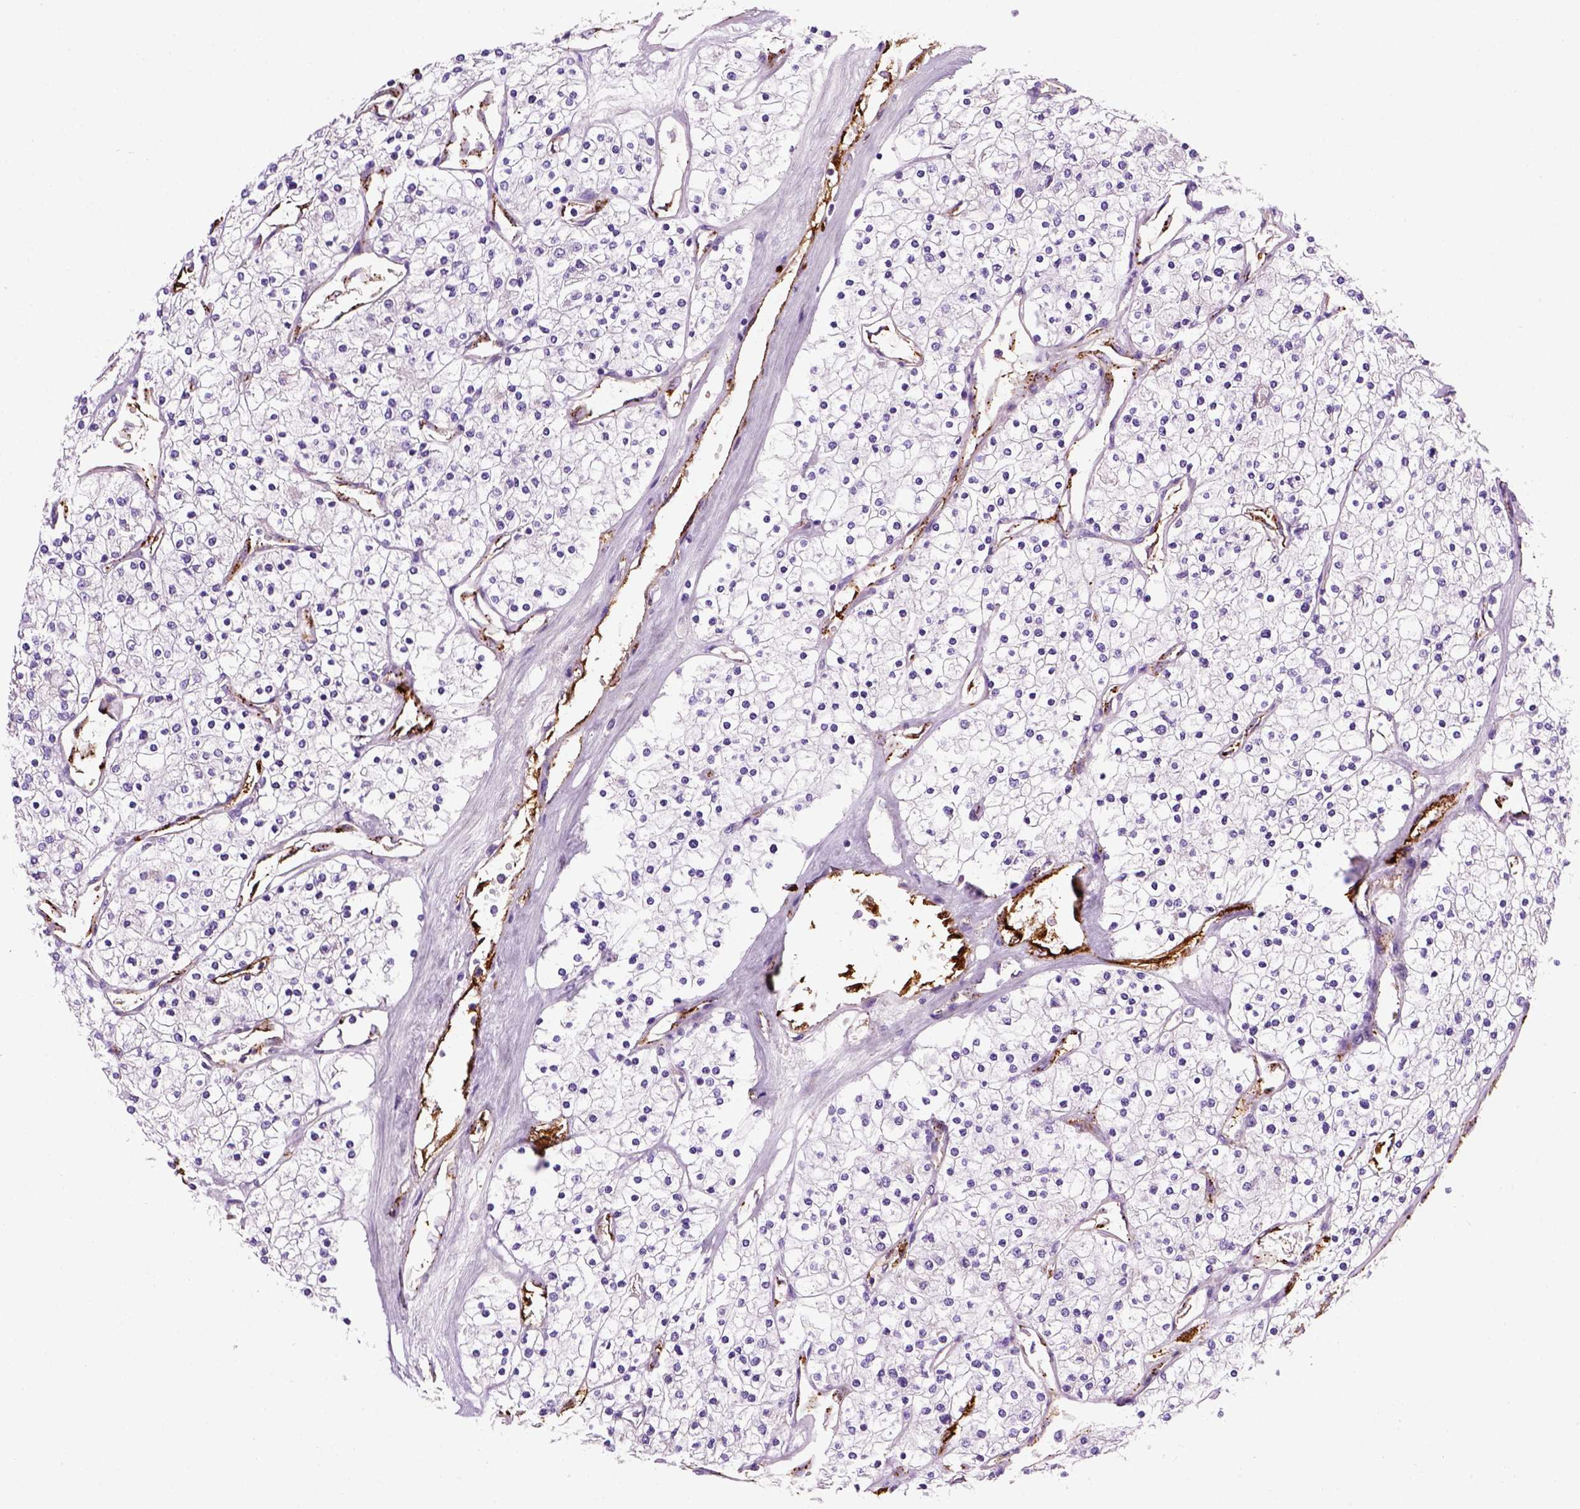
{"staining": {"intensity": "negative", "quantity": "none", "location": "none"}, "tissue": "renal cancer", "cell_type": "Tumor cells", "image_type": "cancer", "snomed": [{"axis": "morphology", "description": "Adenocarcinoma, NOS"}, {"axis": "topography", "description": "Kidney"}], "caption": "This is a photomicrograph of immunohistochemistry (IHC) staining of renal cancer, which shows no staining in tumor cells.", "gene": "VWF", "patient": {"sex": "male", "age": 80}}